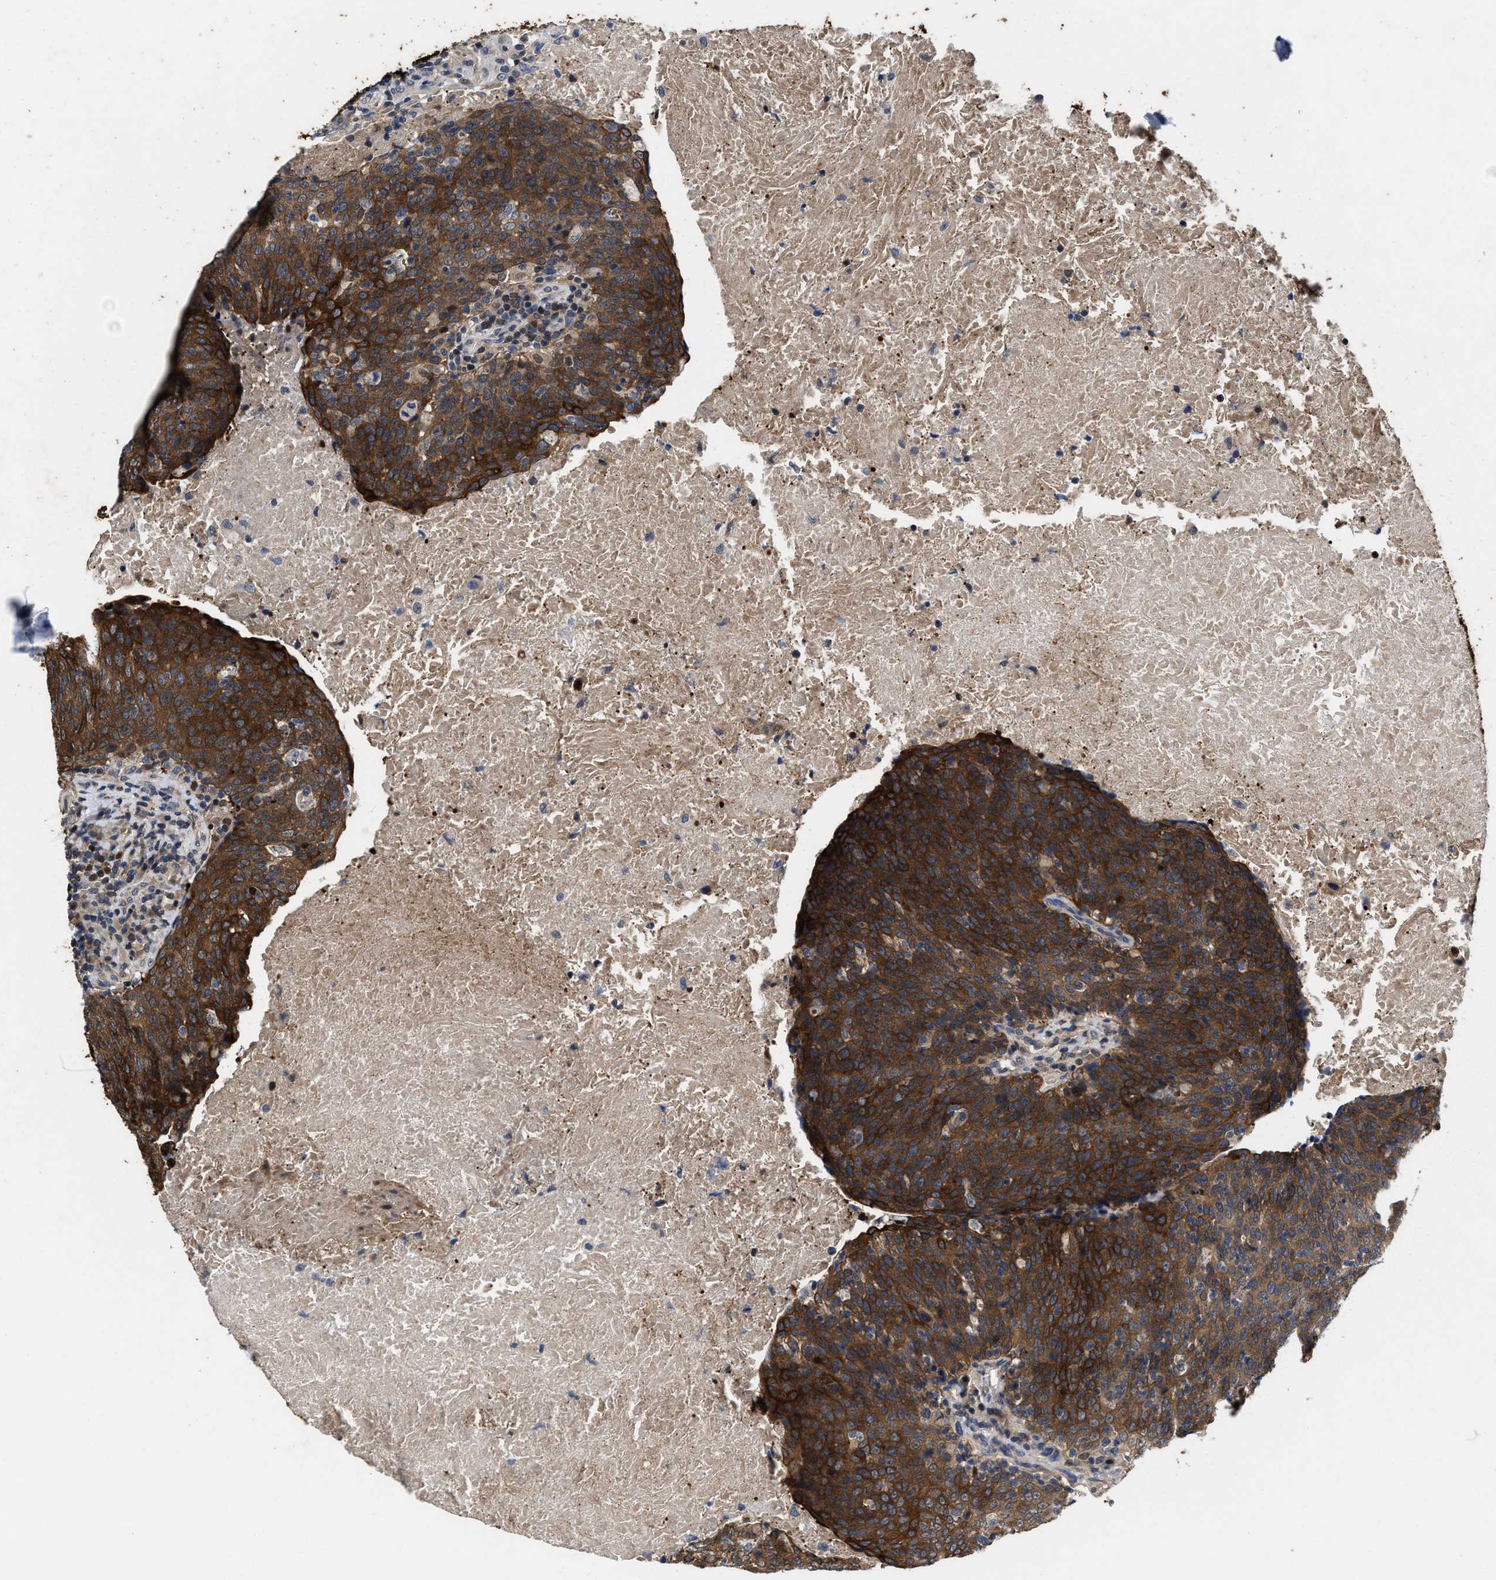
{"staining": {"intensity": "strong", "quantity": ">75%", "location": "cytoplasmic/membranous"}, "tissue": "head and neck cancer", "cell_type": "Tumor cells", "image_type": "cancer", "snomed": [{"axis": "morphology", "description": "Squamous cell carcinoma, NOS"}, {"axis": "morphology", "description": "Squamous cell carcinoma, metastatic, NOS"}, {"axis": "topography", "description": "Lymph node"}, {"axis": "topography", "description": "Head-Neck"}], "caption": "Immunohistochemistry of head and neck cancer reveals high levels of strong cytoplasmic/membranous positivity in approximately >75% of tumor cells.", "gene": "KIF12", "patient": {"sex": "male", "age": 62}}